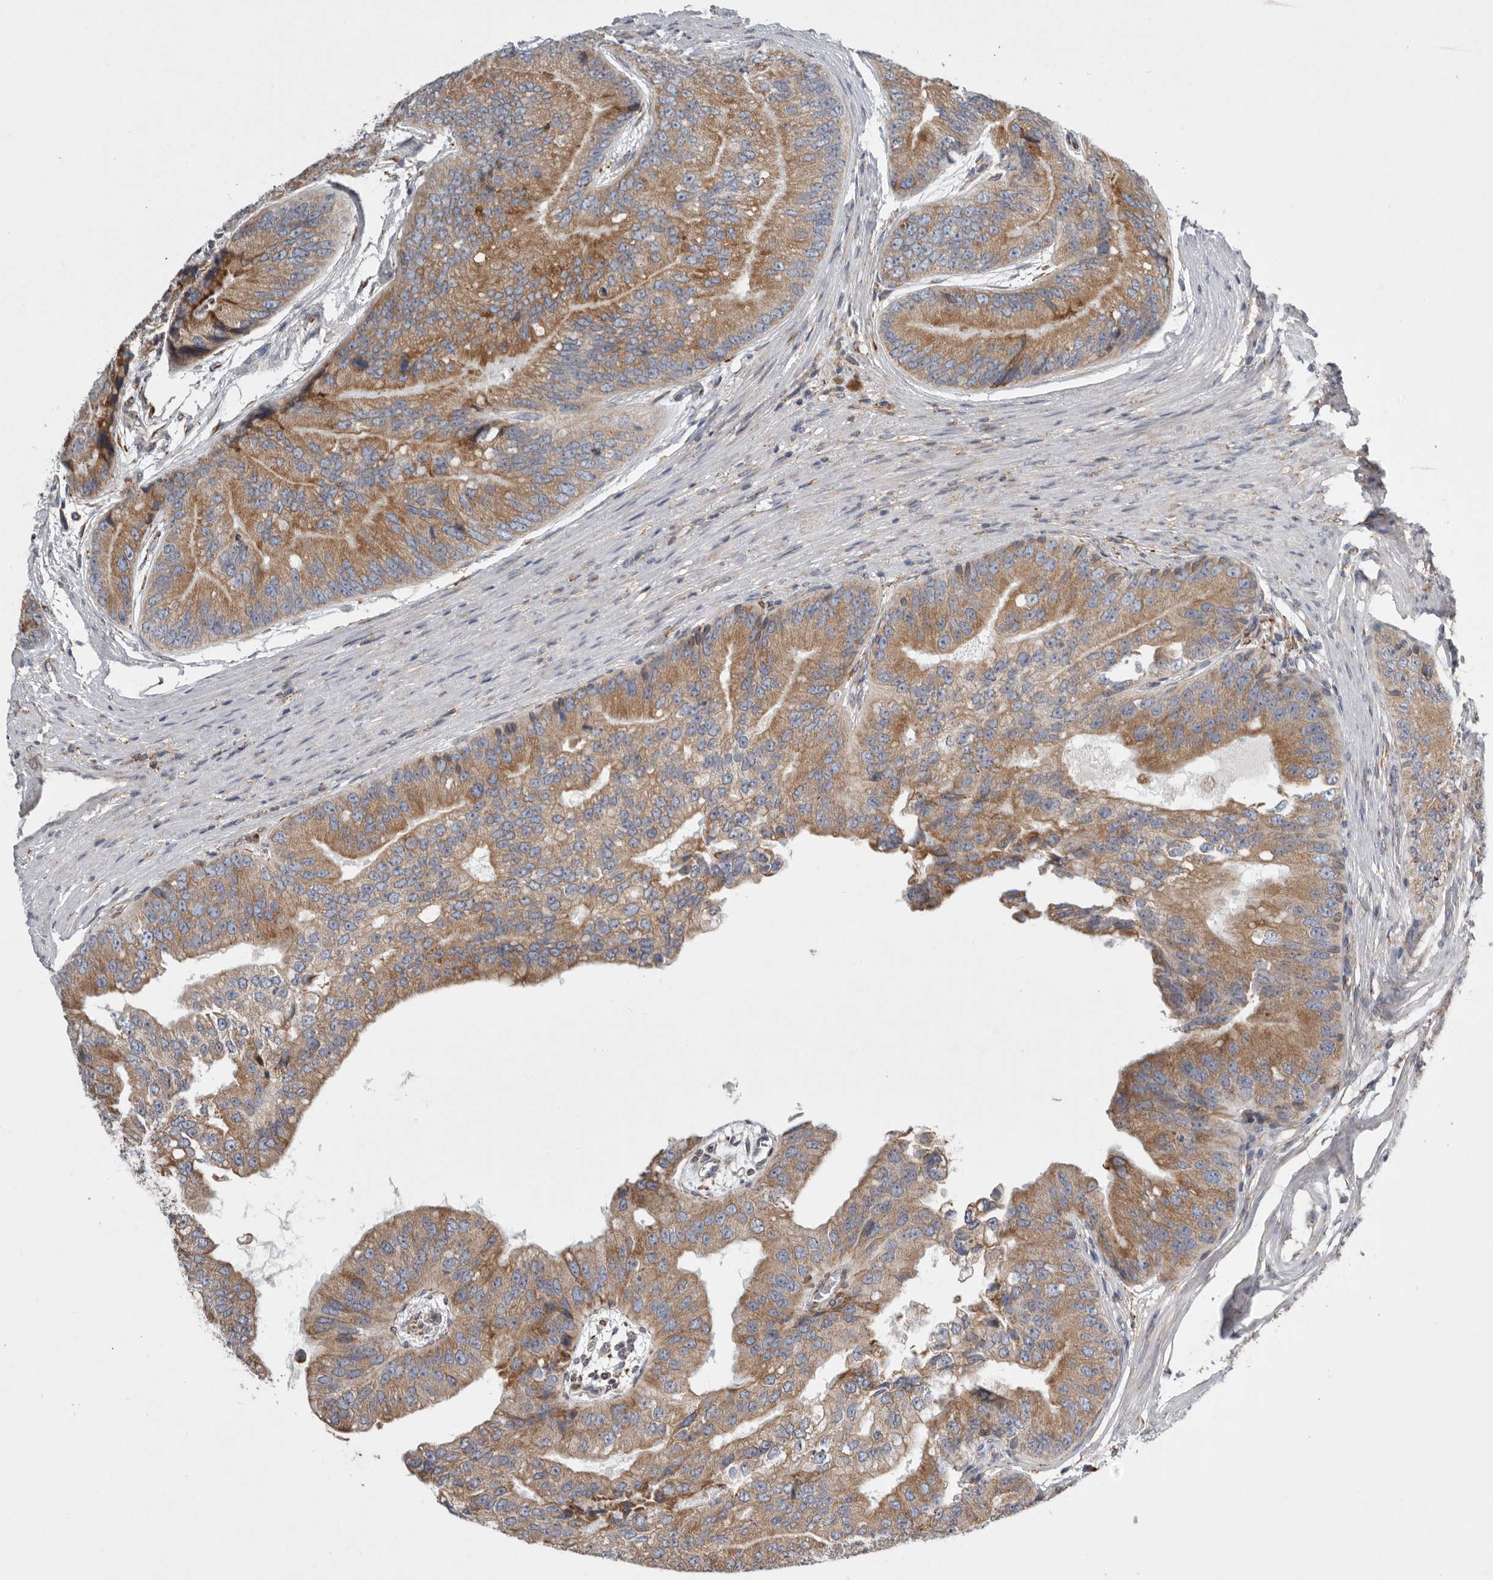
{"staining": {"intensity": "moderate", "quantity": ">75%", "location": "cytoplasmic/membranous"}, "tissue": "prostate cancer", "cell_type": "Tumor cells", "image_type": "cancer", "snomed": [{"axis": "morphology", "description": "Adenocarcinoma, High grade"}, {"axis": "topography", "description": "Prostate"}], "caption": "Immunohistochemical staining of adenocarcinoma (high-grade) (prostate) demonstrates medium levels of moderate cytoplasmic/membranous staining in approximately >75% of tumor cells.", "gene": "GANAB", "patient": {"sex": "male", "age": 70}}